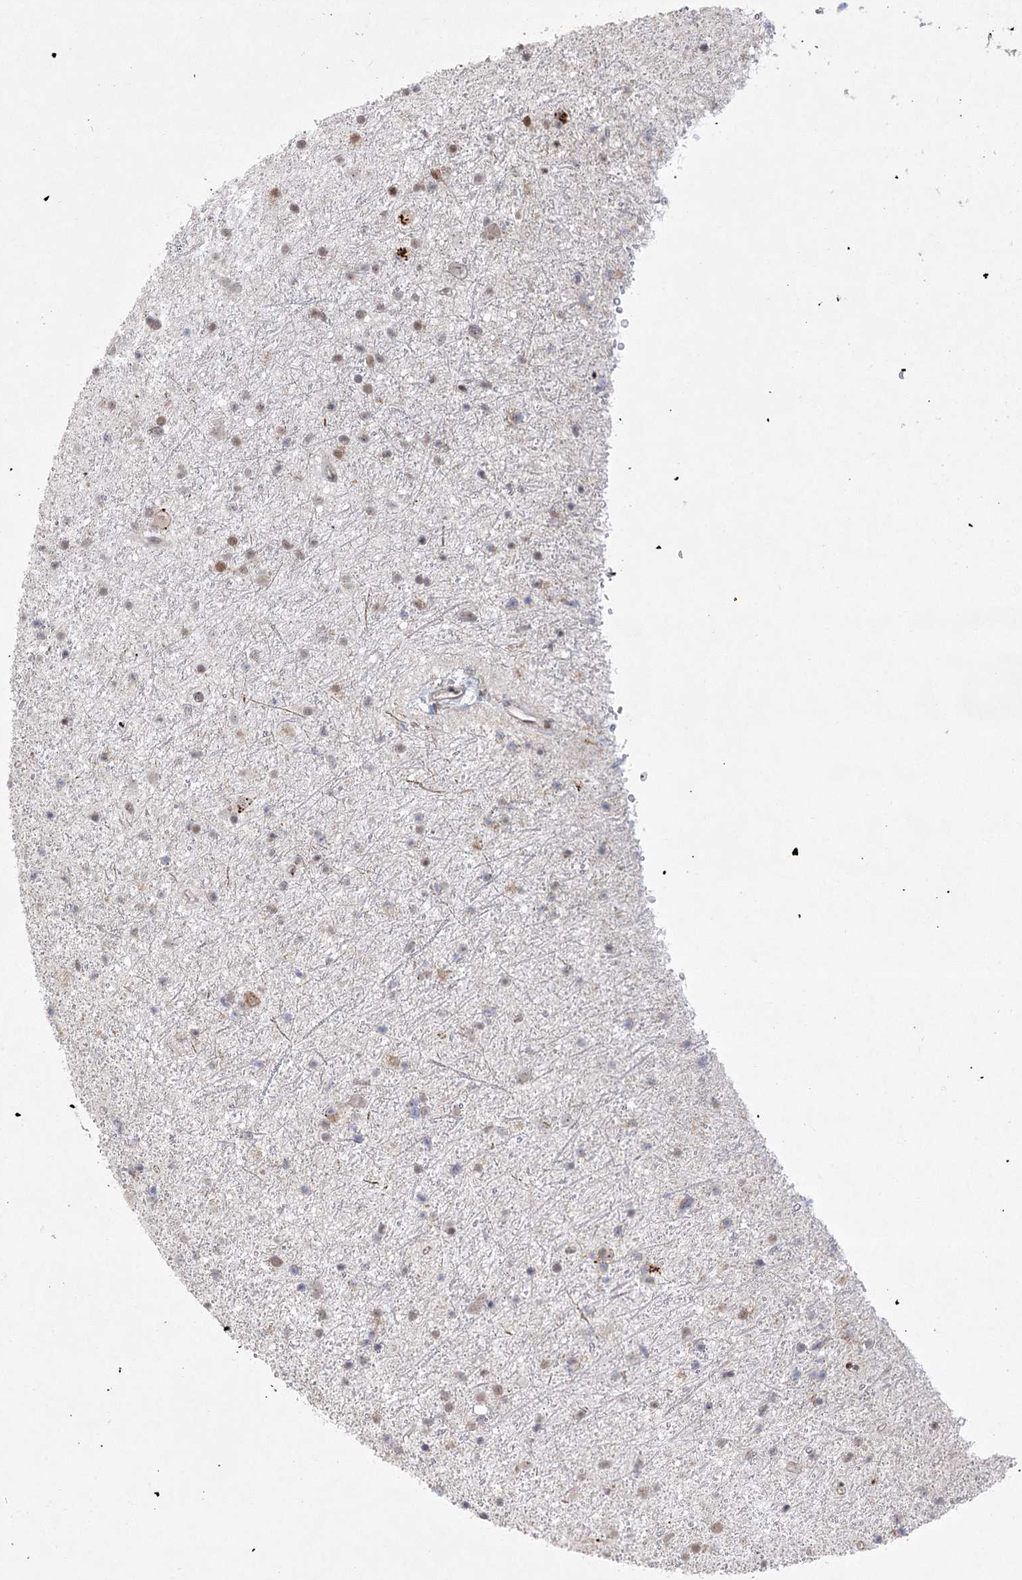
{"staining": {"intensity": "moderate", "quantity": "25%-75%", "location": "nuclear"}, "tissue": "glioma", "cell_type": "Tumor cells", "image_type": "cancer", "snomed": [{"axis": "morphology", "description": "Glioma, malignant, Low grade"}, {"axis": "topography", "description": "Cerebral cortex"}], "caption": "Immunohistochemistry (IHC) staining of glioma, which demonstrates medium levels of moderate nuclear positivity in about 25%-75% of tumor cells indicating moderate nuclear protein positivity. The staining was performed using DAB (brown) for protein detection and nuclei were counterstained in hematoxylin (blue).", "gene": "CIB4", "patient": {"sex": "female", "age": 39}}